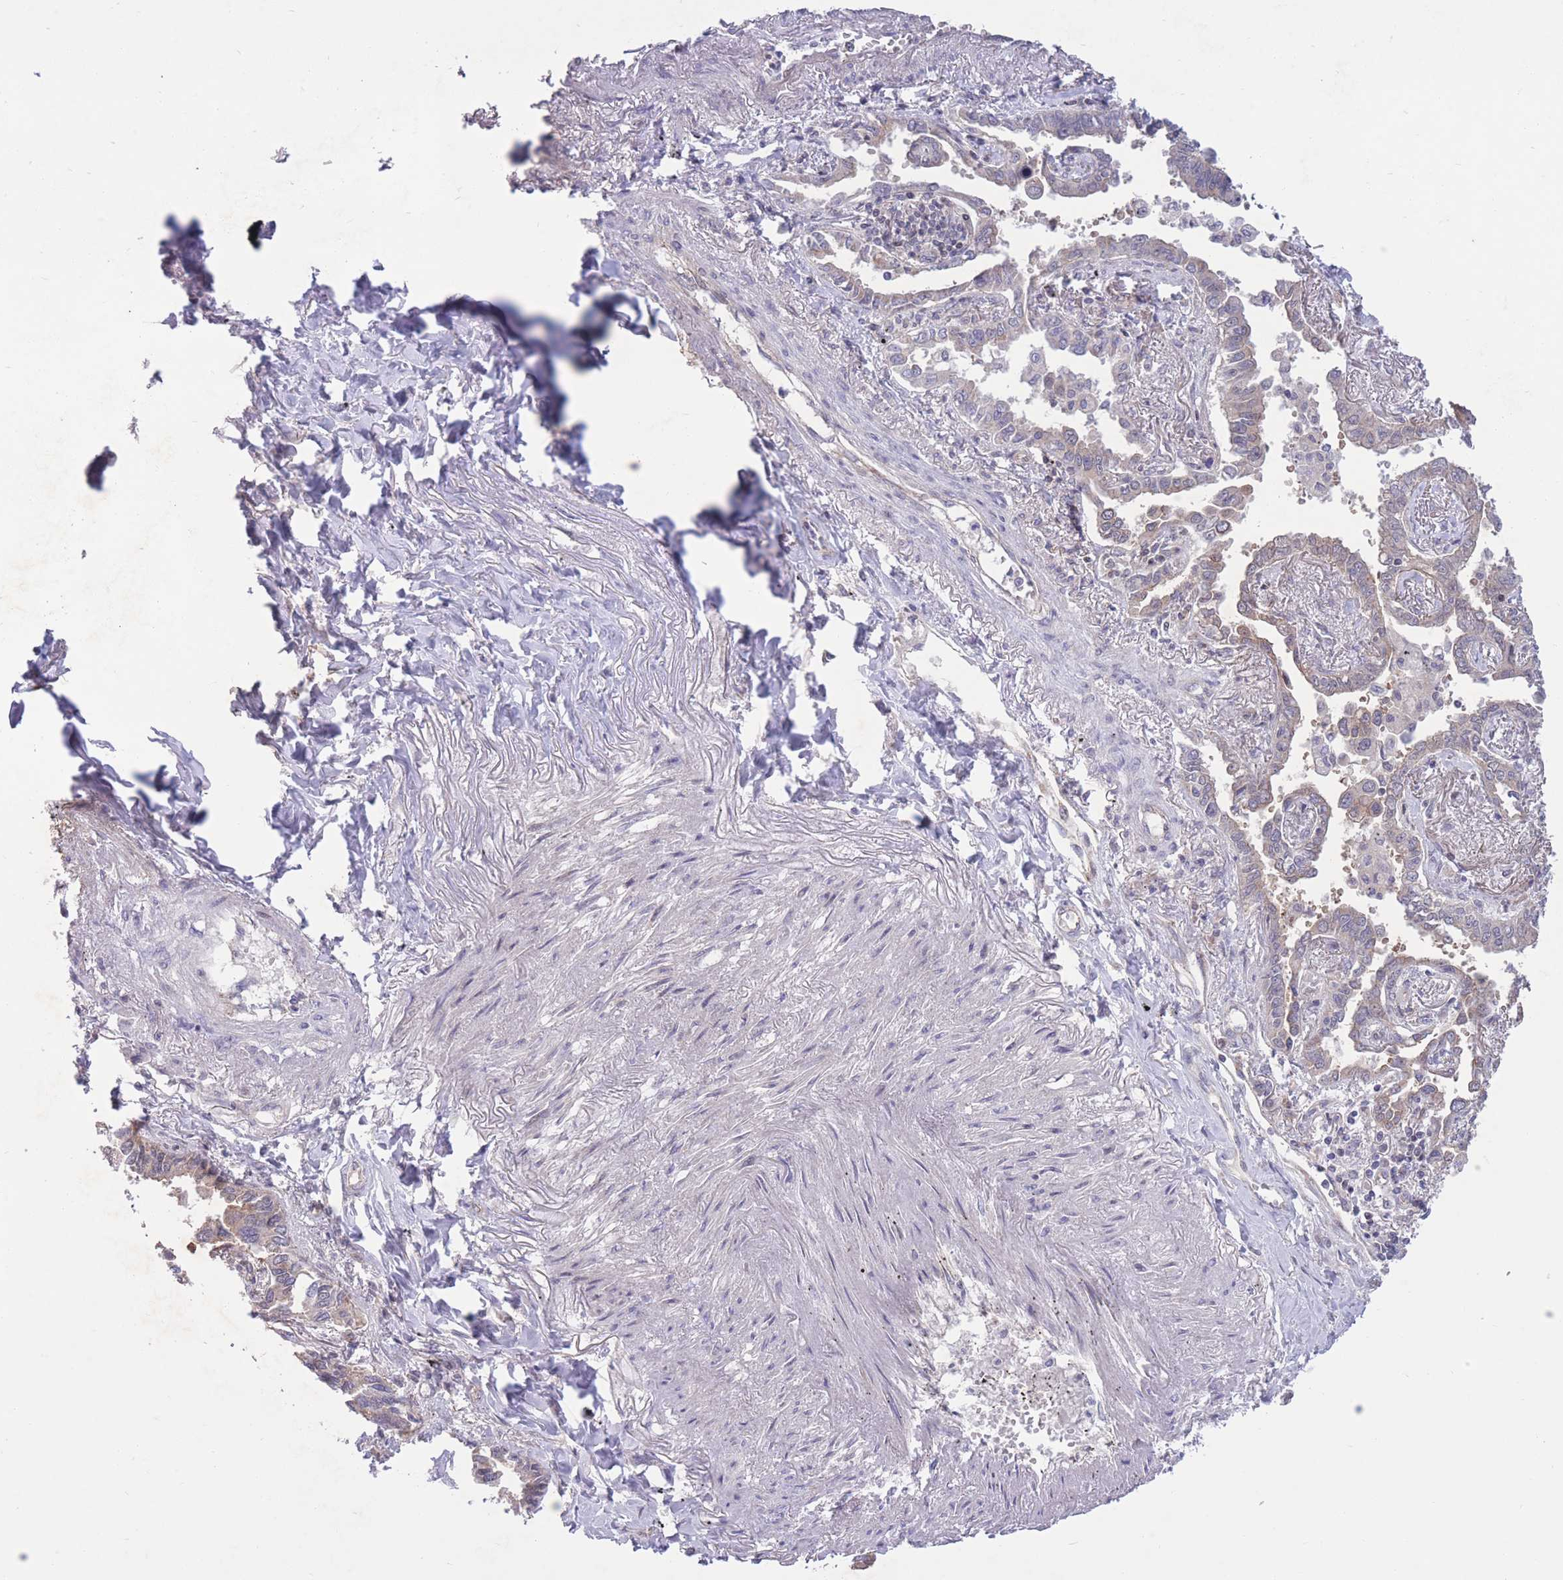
{"staining": {"intensity": "moderate", "quantity": "25%-75%", "location": "cytoplasmic/membranous"}, "tissue": "lung cancer", "cell_type": "Tumor cells", "image_type": "cancer", "snomed": [{"axis": "morphology", "description": "Adenocarcinoma, NOS"}, {"axis": "topography", "description": "Lung"}], "caption": "Lung cancer (adenocarcinoma) stained for a protein (brown) shows moderate cytoplasmic/membranous positive positivity in approximately 25%-75% of tumor cells.", "gene": "RIC8A", "patient": {"sex": "male", "age": 67}}